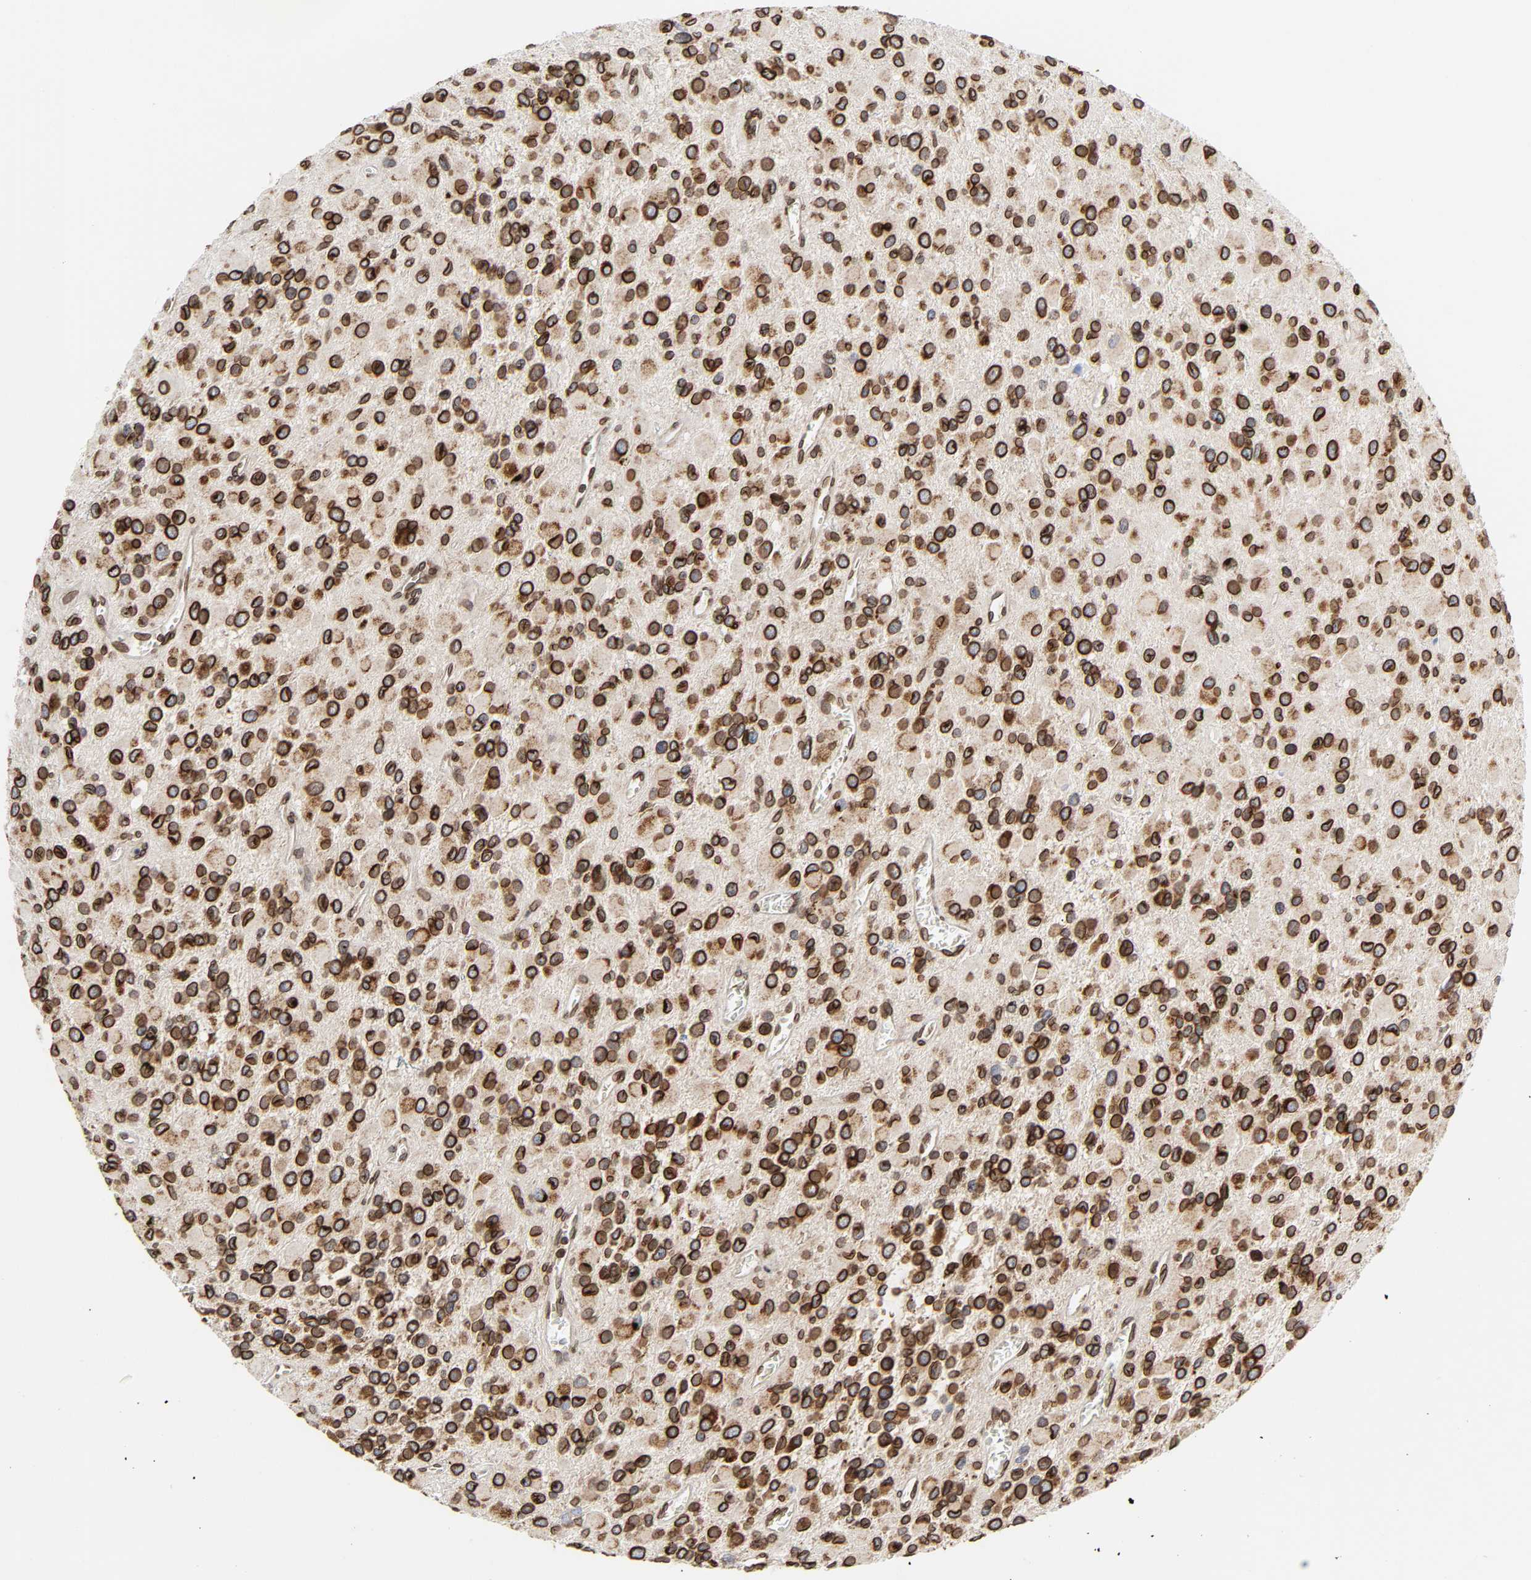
{"staining": {"intensity": "strong", "quantity": ">75%", "location": "cytoplasmic/membranous,nuclear"}, "tissue": "glioma", "cell_type": "Tumor cells", "image_type": "cancer", "snomed": [{"axis": "morphology", "description": "Glioma, malignant, Low grade"}, {"axis": "topography", "description": "Brain"}], "caption": "Immunohistochemical staining of human malignant glioma (low-grade) exhibits high levels of strong cytoplasmic/membranous and nuclear protein staining in about >75% of tumor cells.", "gene": "RANGAP1", "patient": {"sex": "male", "age": 42}}